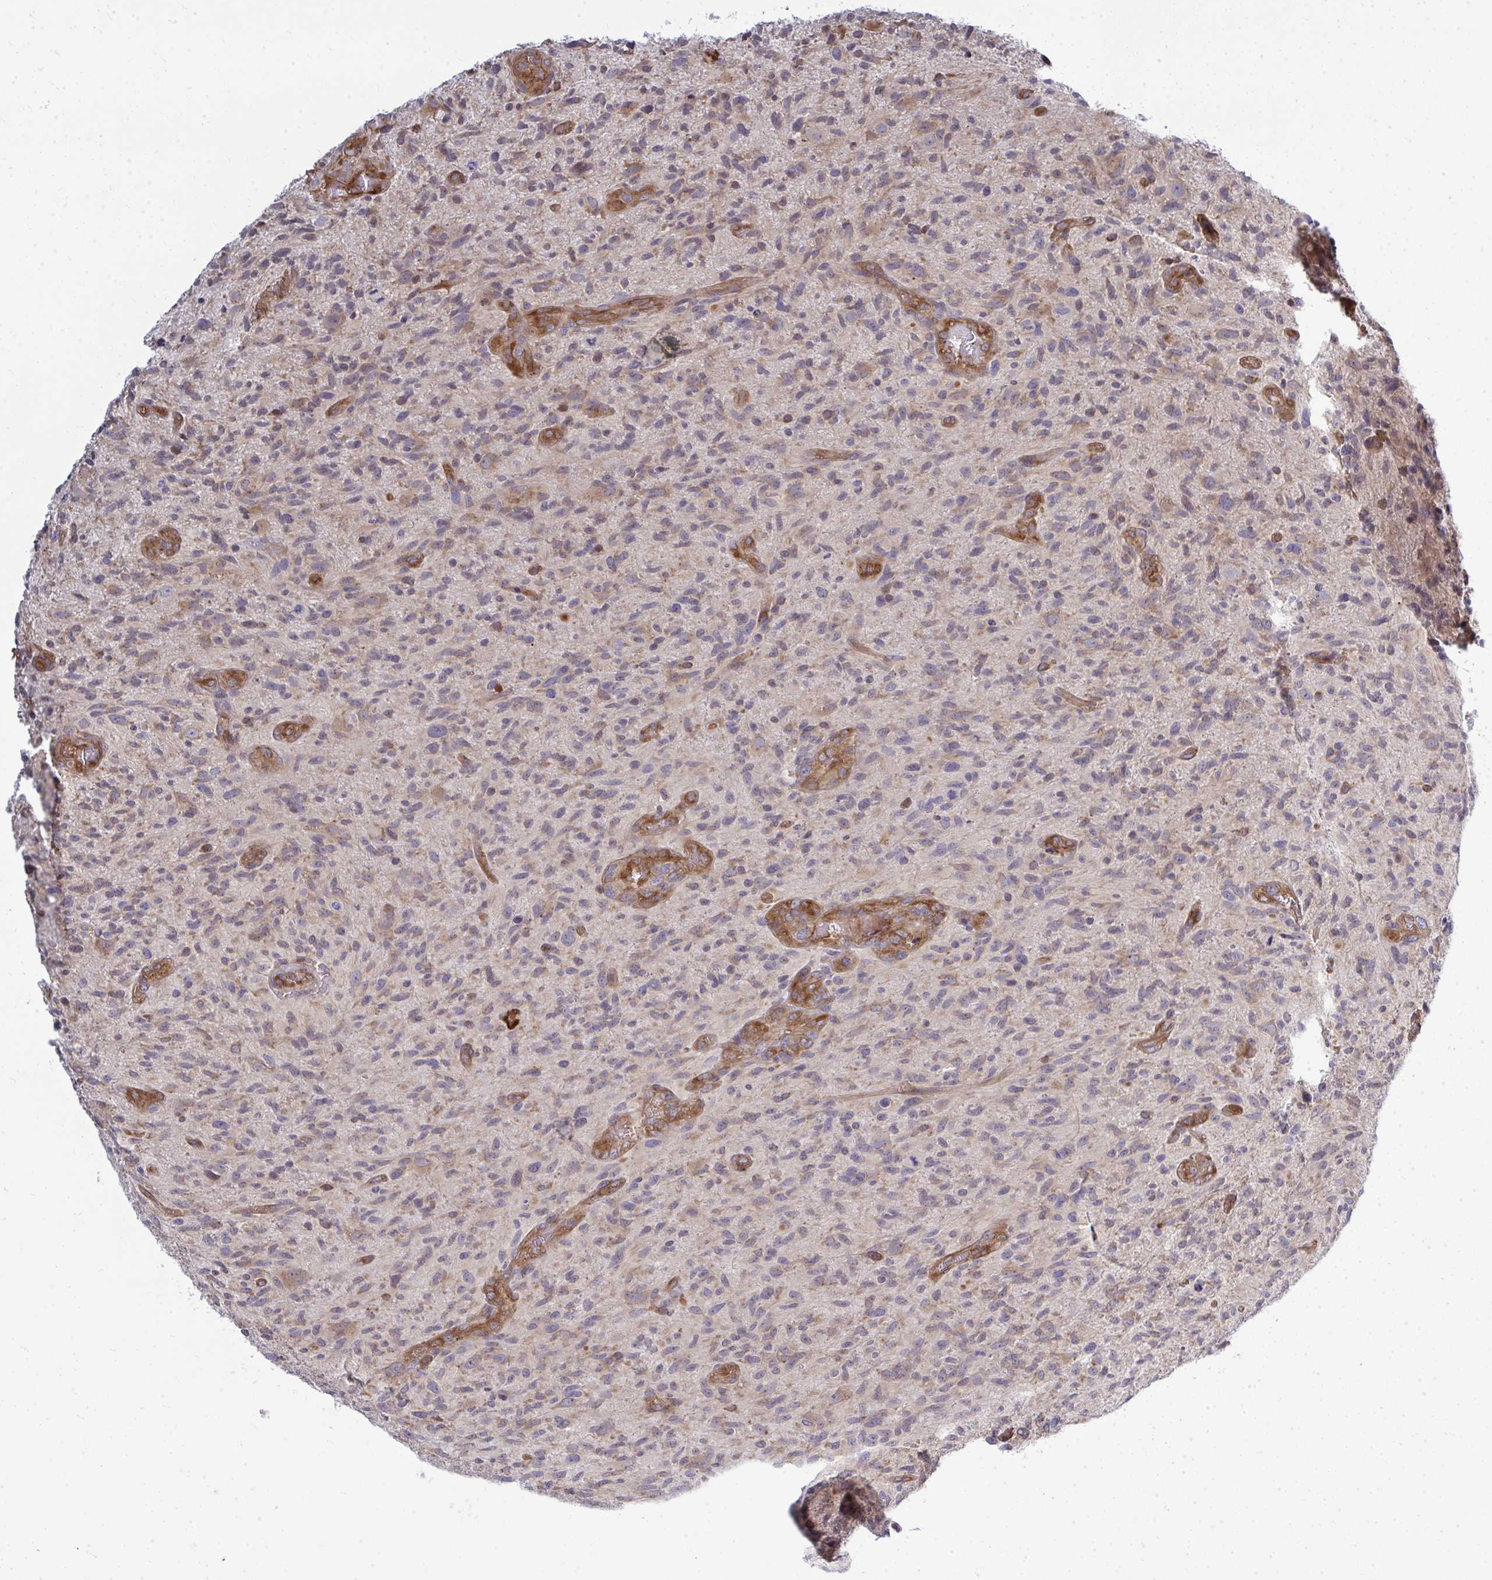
{"staining": {"intensity": "weak", "quantity": "<25%", "location": "cytoplasmic/membranous"}, "tissue": "glioma", "cell_type": "Tumor cells", "image_type": "cancer", "snomed": [{"axis": "morphology", "description": "Glioma, malignant, High grade"}, {"axis": "topography", "description": "Brain"}], "caption": "This is an immunohistochemistry photomicrograph of glioma. There is no staining in tumor cells.", "gene": "FUT10", "patient": {"sex": "male", "age": 75}}